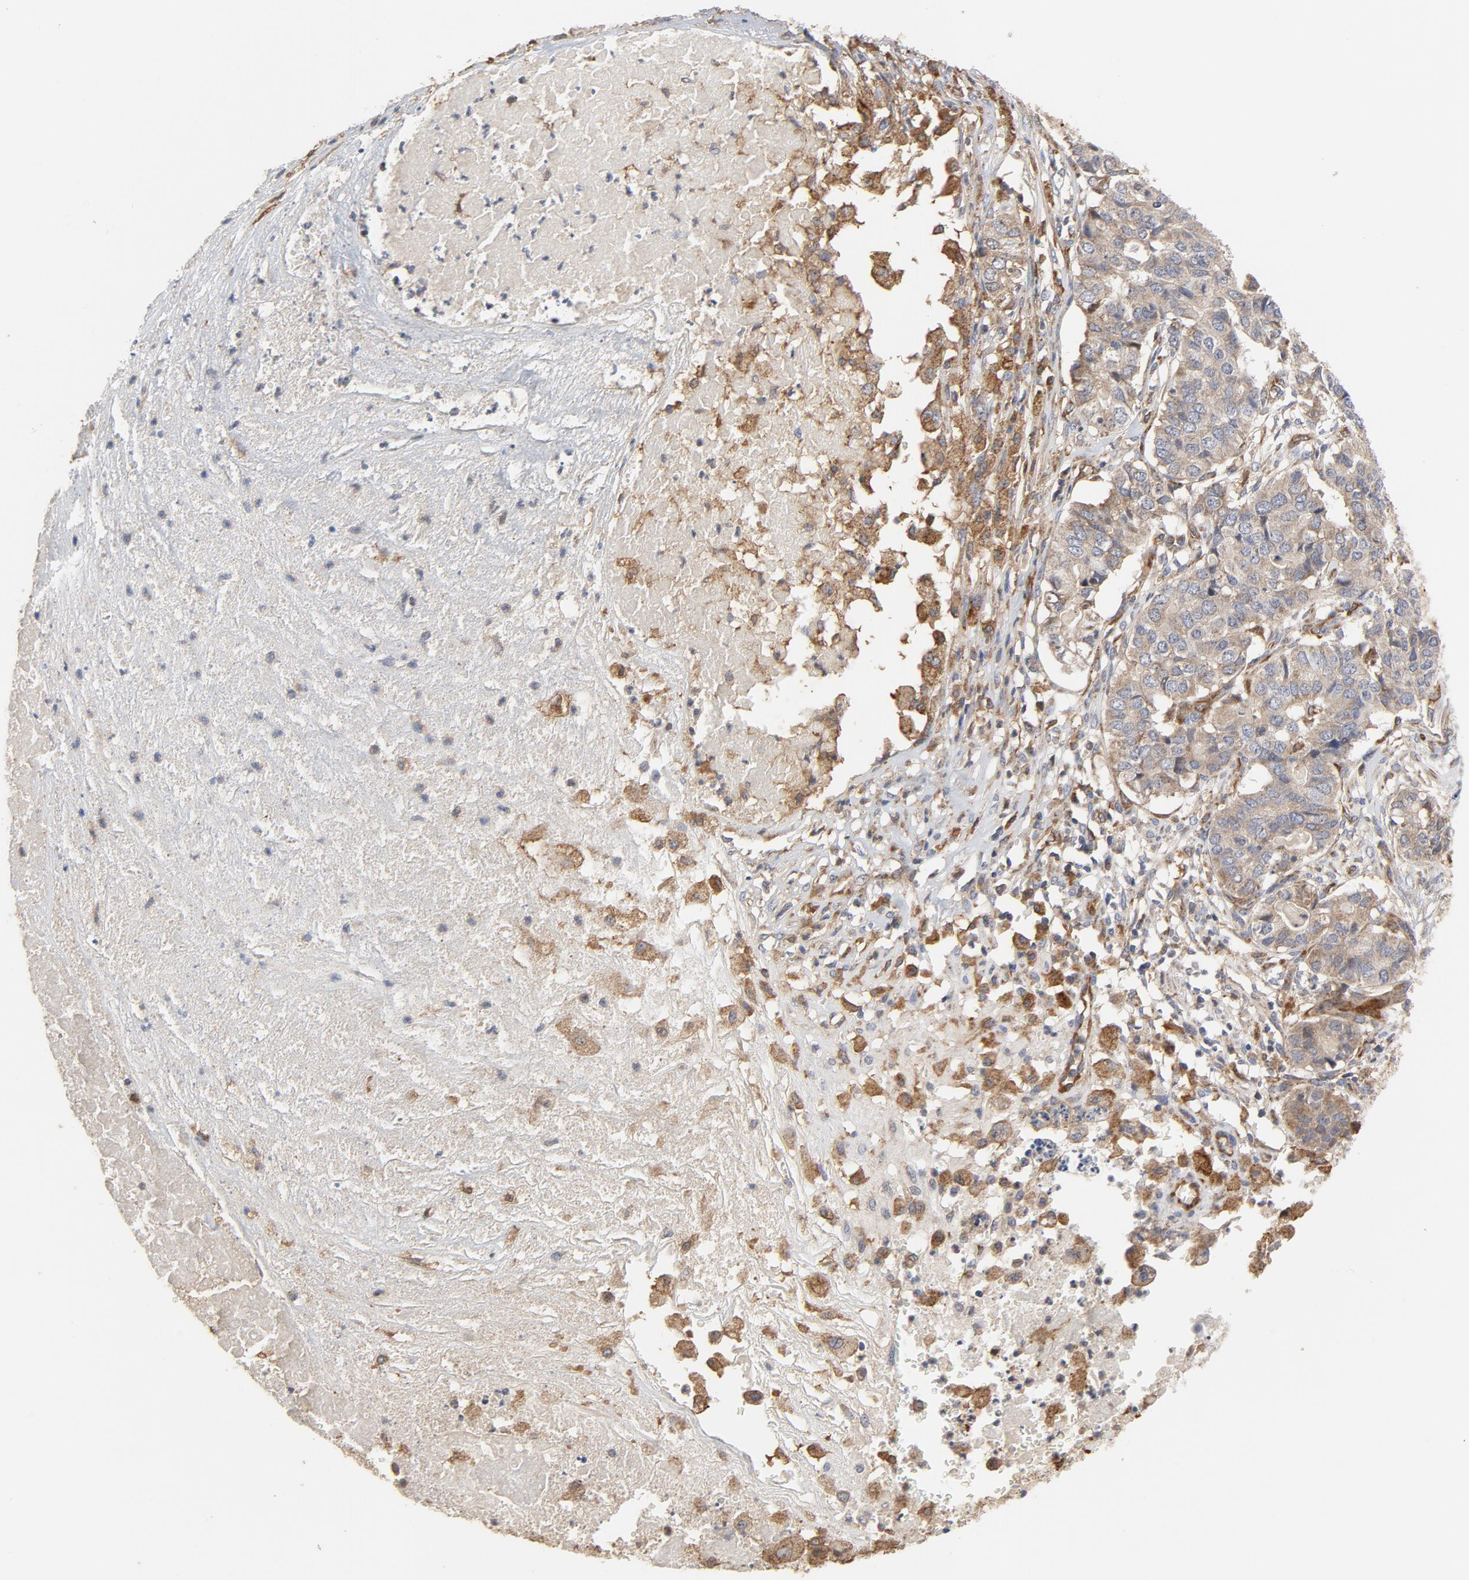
{"staining": {"intensity": "moderate", "quantity": ">75%", "location": "cytoplasmic/membranous"}, "tissue": "pancreatic cancer", "cell_type": "Tumor cells", "image_type": "cancer", "snomed": [{"axis": "morphology", "description": "Adenocarcinoma, NOS"}, {"axis": "topography", "description": "Pancreas"}], "caption": "Pancreatic cancer was stained to show a protein in brown. There is medium levels of moderate cytoplasmic/membranous staining in approximately >75% of tumor cells.", "gene": "RAPGEF4", "patient": {"sex": "male", "age": 50}}